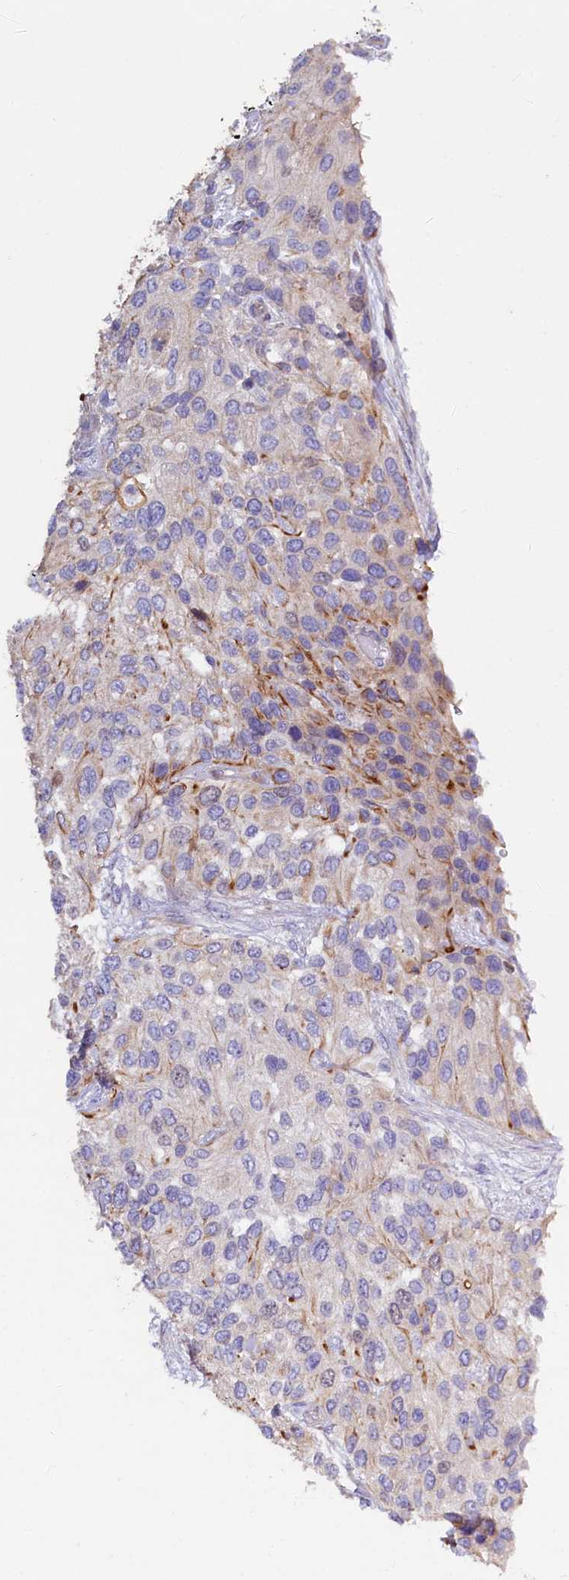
{"staining": {"intensity": "moderate", "quantity": "<25%", "location": "cytoplasmic/membranous"}, "tissue": "urothelial cancer", "cell_type": "Tumor cells", "image_type": "cancer", "snomed": [{"axis": "morphology", "description": "Normal tissue, NOS"}, {"axis": "morphology", "description": "Urothelial carcinoma, High grade"}, {"axis": "topography", "description": "Vascular tissue"}, {"axis": "topography", "description": "Urinary bladder"}], "caption": "Urothelial cancer stained with a brown dye reveals moderate cytoplasmic/membranous positive positivity in about <25% of tumor cells.", "gene": "WNT8A", "patient": {"sex": "female", "age": 56}}